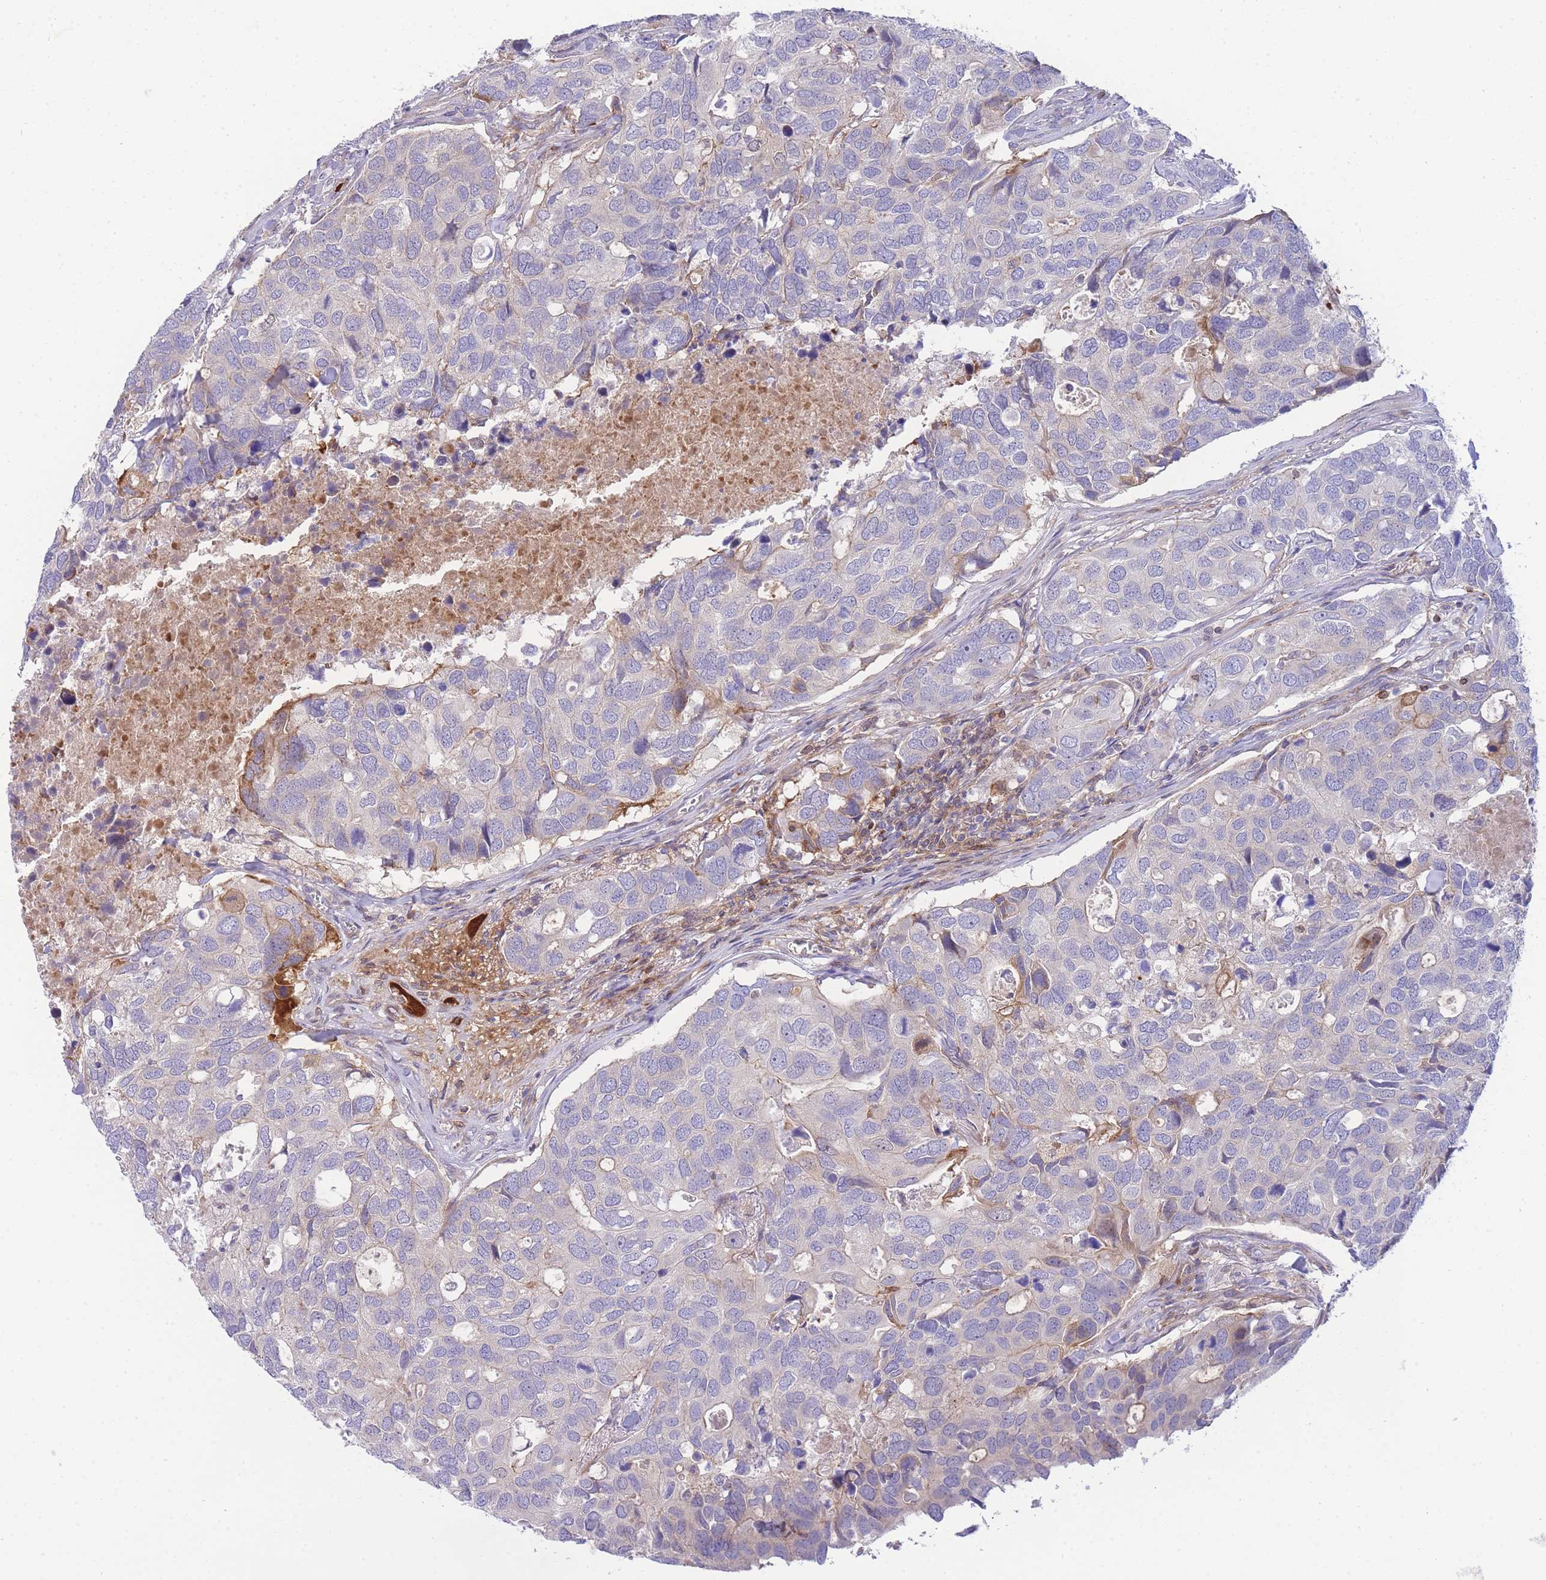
{"staining": {"intensity": "moderate", "quantity": "<25%", "location": "cytoplasmic/membranous"}, "tissue": "breast cancer", "cell_type": "Tumor cells", "image_type": "cancer", "snomed": [{"axis": "morphology", "description": "Duct carcinoma"}, {"axis": "topography", "description": "Breast"}], "caption": "Human breast cancer (invasive ductal carcinoma) stained with a brown dye exhibits moderate cytoplasmic/membranous positive expression in approximately <25% of tumor cells.", "gene": "FBN3", "patient": {"sex": "female", "age": 83}}